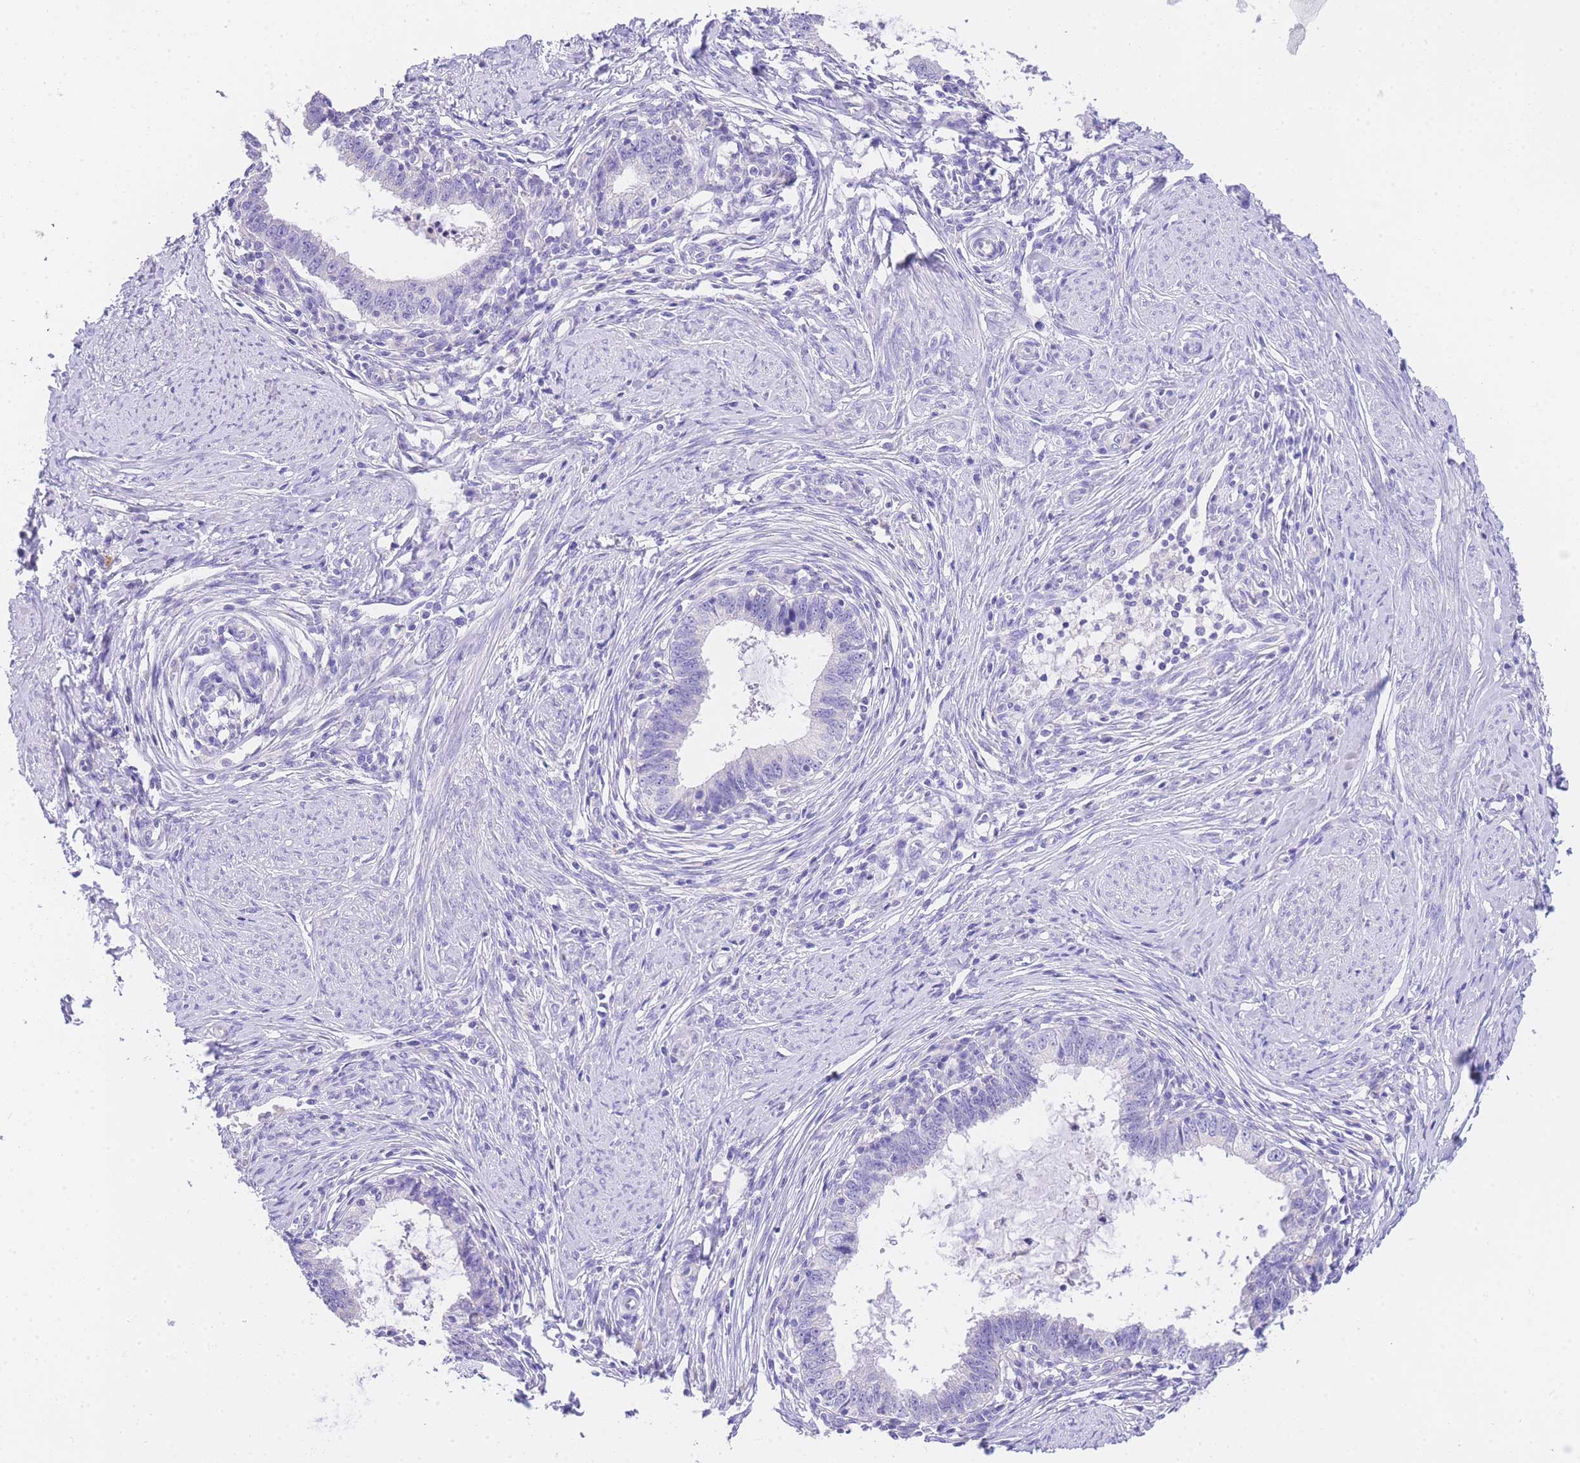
{"staining": {"intensity": "negative", "quantity": "none", "location": "none"}, "tissue": "cervical cancer", "cell_type": "Tumor cells", "image_type": "cancer", "snomed": [{"axis": "morphology", "description": "Adenocarcinoma, NOS"}, {"axis": "topography", "description": "Cervix"}], "caption": "A photomicrograph of human cervical cancer (adenocarcinoma) is negative for staining in tumor cells.", "gene": "EPN2", "patient": {"sex": "female", "age": 36}}